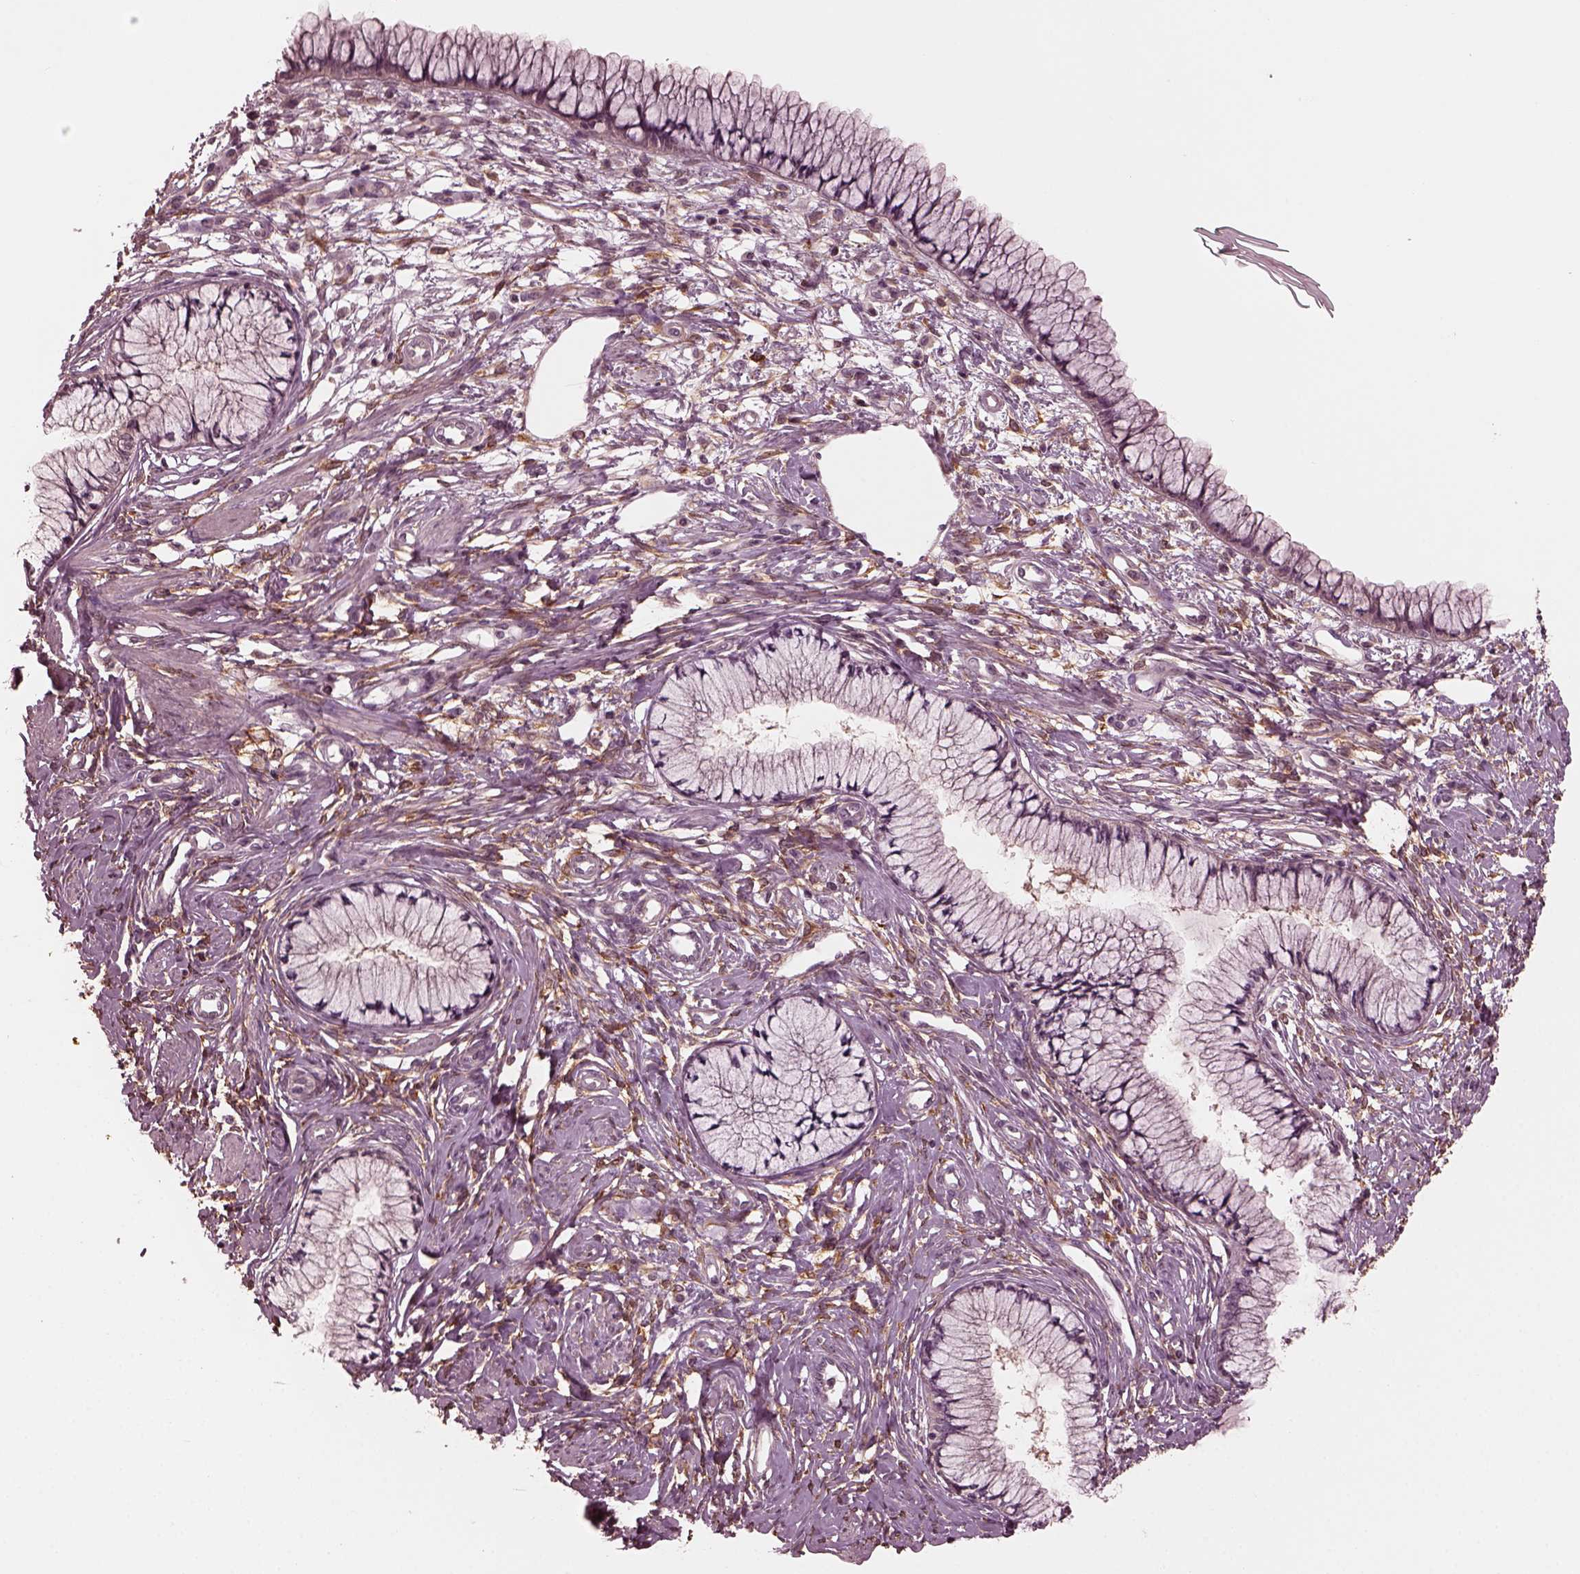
{"staining": {"intensity": "negative", "quantity": "none", "location": "none"}, "tissue": "cervix", "cell_type": "Glandular cells", "image_type": "normal", "snomed": [{"axis": "morphology", "description": "Normal tissue, NOS"}, {"axis": "topography", "description": "Cervix"}], "caption": "Glandular cells are negative for brown protein staining in unremarkable cervix. The staining is performed using DAB brown chromogen with nuclei counter-stained in using hematoxylin.", "gene": "PORCN", "patient": {"sex": "female", "age": 37}}